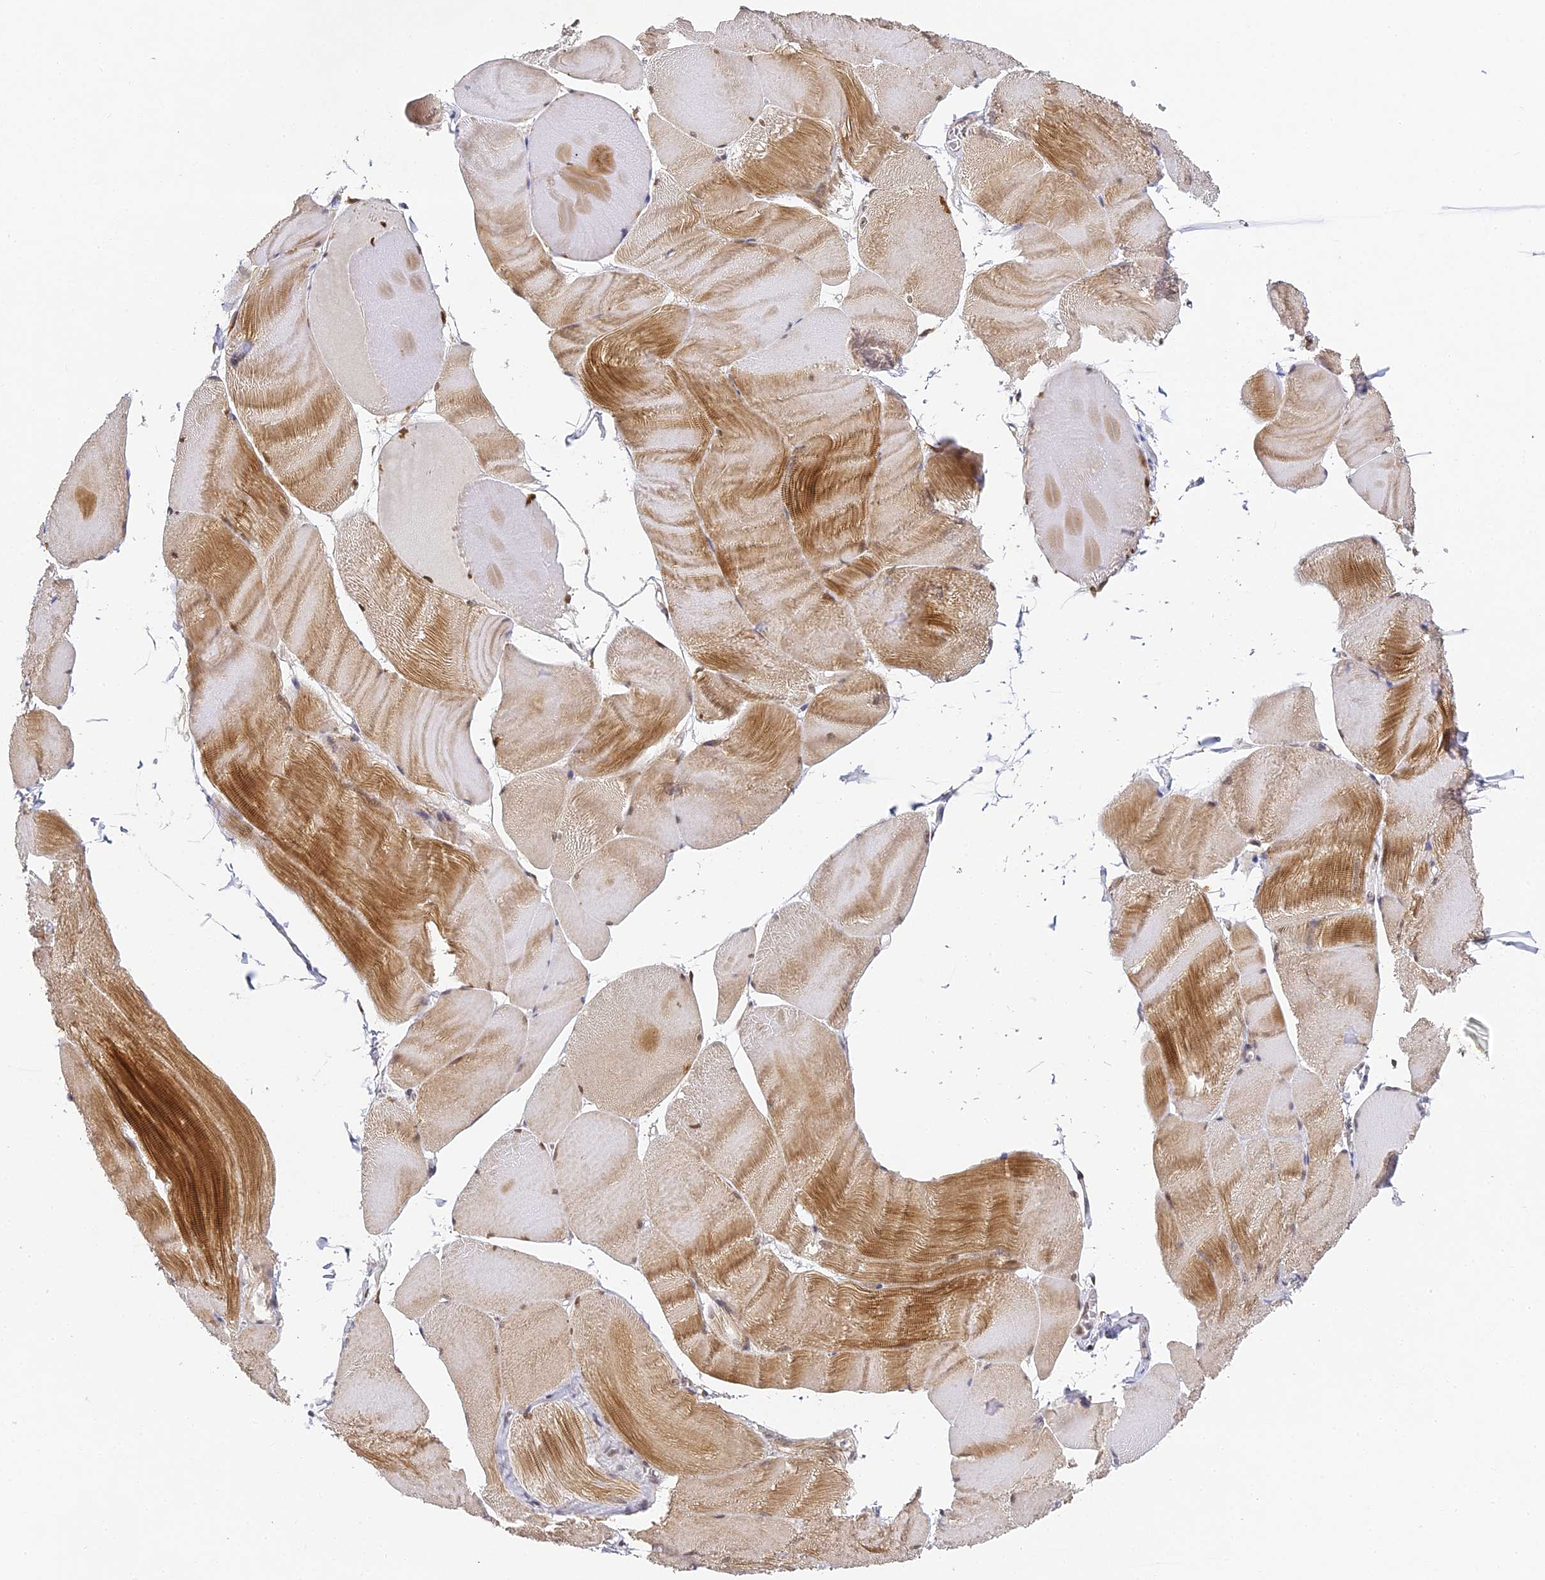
{"staining": {"intensity": "strong", "quantity": "25%-75%", "location": "cytoplasmic/membranous"}, "tissue": "skeletal muscle", "cell_type": "Myocytes", "image_type": "normal", "snomed": [{"axis": "morphology", "description": "Normal tissue, NOS"}, {"axis": "morphology", "description": "Basal cell carcinoma"}, {"axis": "topography", "description": "Skeletal muscle"}], "caption": "A high-resolution image shows immunohistochemistry staining of benign skeletal muscle, which reveals strong cytoplasmic/membranous positivity in about 25%-75% of myocytes. The staining was performed using DAB (3,3'-diaminobenzidine) to visualize the protein expression in brown, while the nuclei were stained in blue with hematoxylin (Magnification: 20x).", "gene": "DNAAF10", "patient": {"sex": "female", "age": 64}}